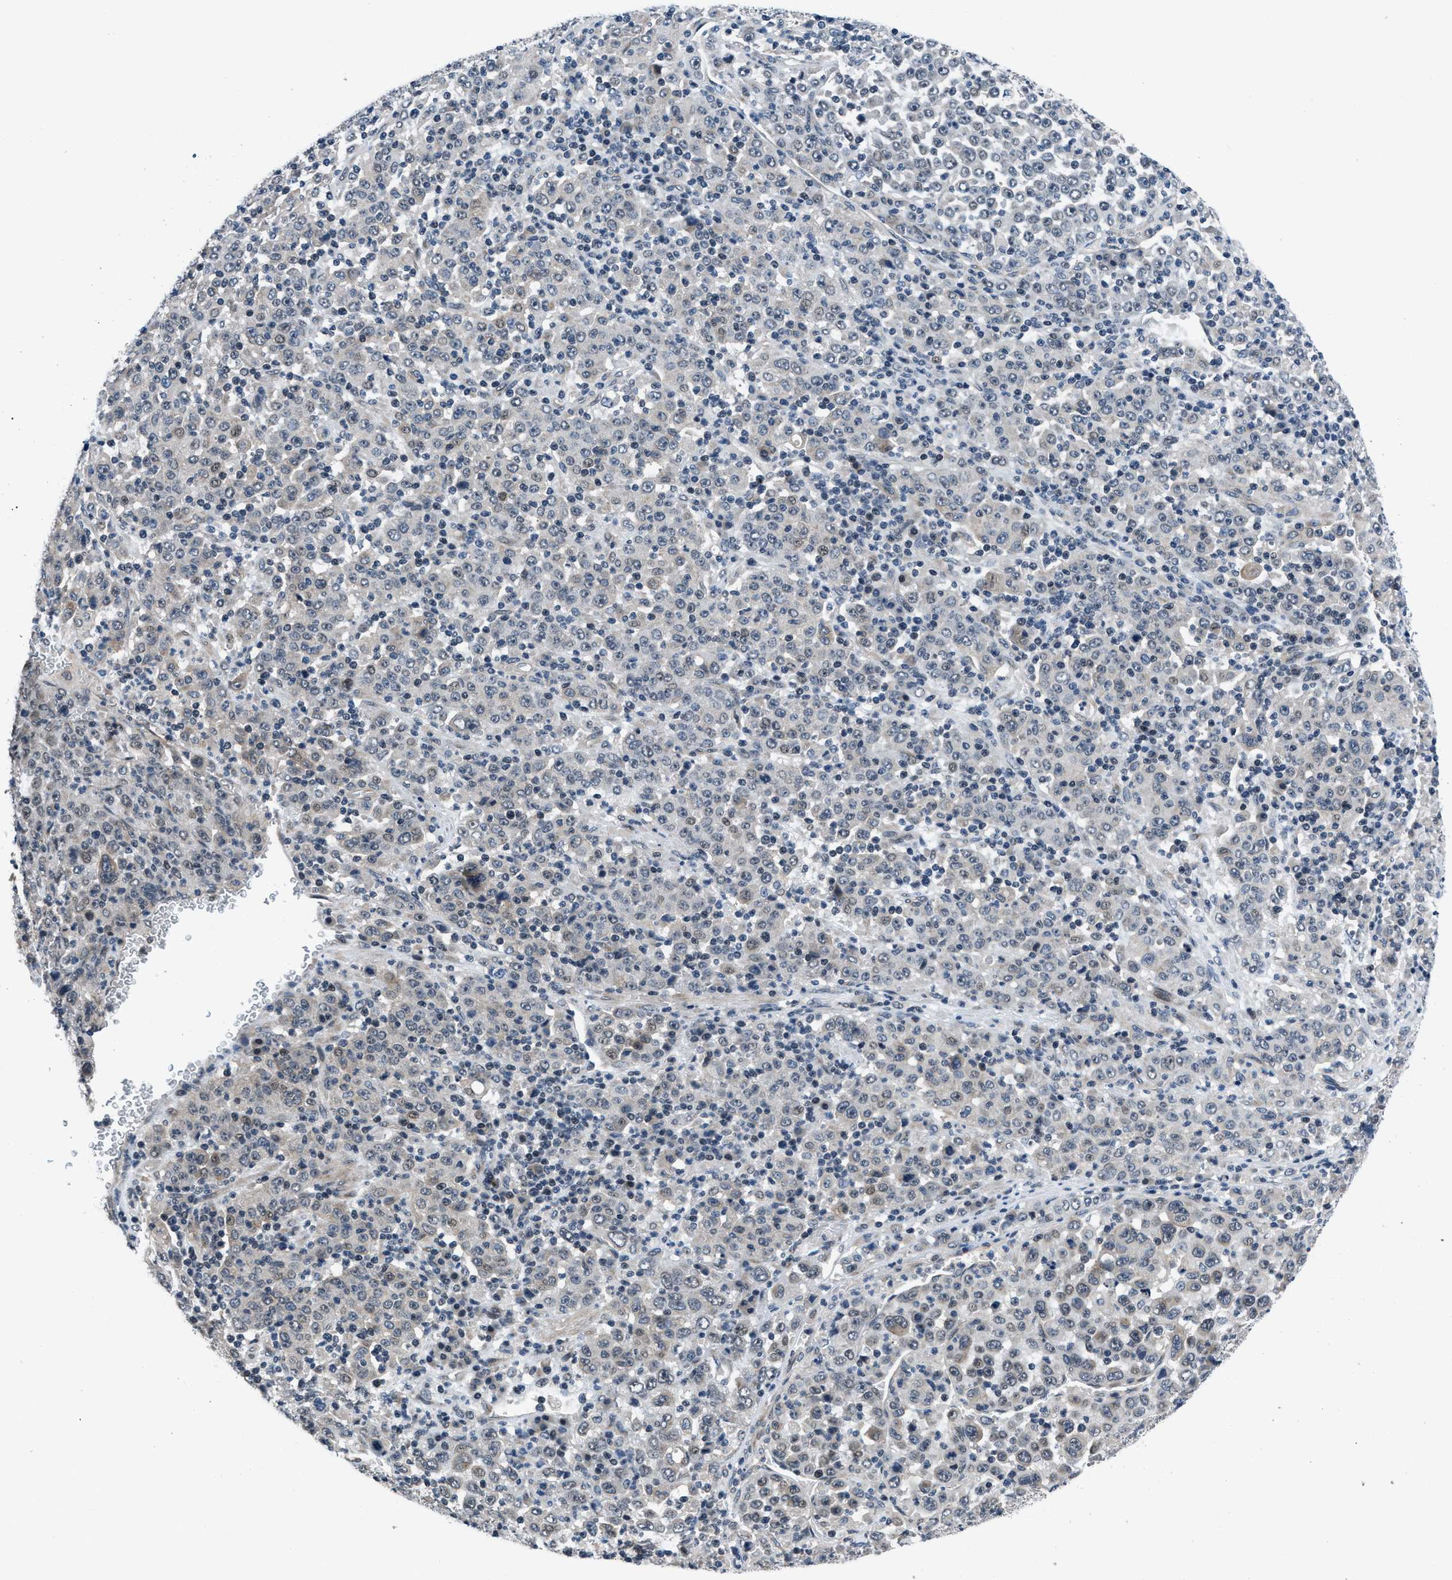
{"staining": {"intensity": "weak", "quantity": "<25%", "location": "nuclear"}, "tissue": "stomach cancer", "cell_type": "Tumor cells", "image_type": "cancer", "snomed": [{"axis": "morphology", "description": "Normal tissue, NOS"}, {"axis": "morphology", "description": "Adenocarcinoma, NOS"}, {"axis": "topography", "description": "Stomach, upper"}, {"axis": "topography", "description": "Stomach"}], "caption": "A high-resolution image shows IHC staining of stomach adenocarcinoma, which demonstrates no significant expression in tumor cells.", "gene": "SETD5", "patient": {"sex": "male", "age": 59}}